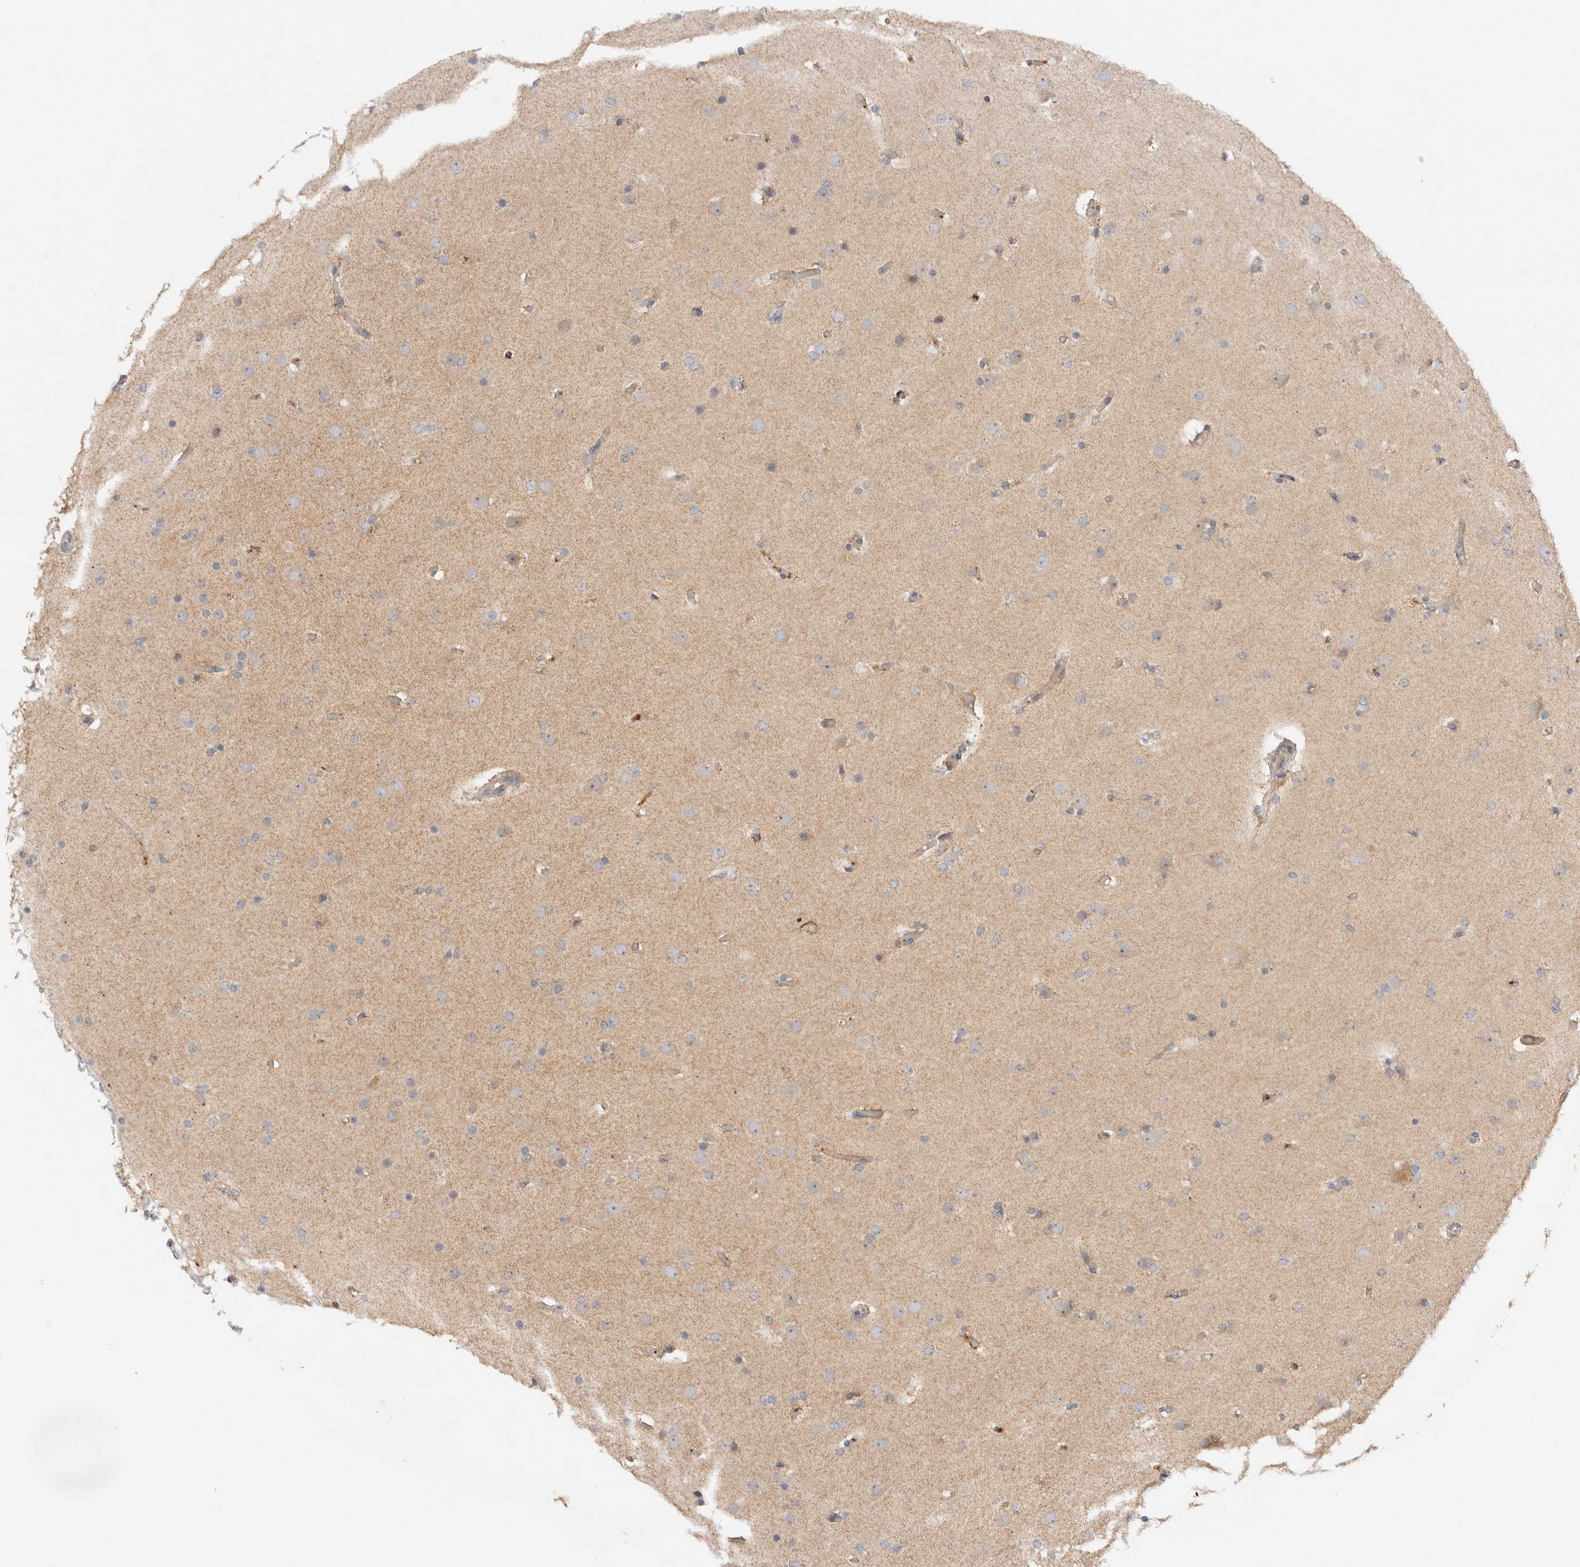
{"staining": {"intensity": "weak", "quantity": "<25%", "location": "cytoplasmic/membranous"}, "tissue": "glioma", "cell_type": "Tumor cells", "image_type": "cancer", "snomed": [{"axis": "morphology", "description": "Glioma, malignant, High grade"}, {"axis": "topography", "description": "Cerebral cortex"}], "caption": "The histopathology image shows no staining of tumor cells in glioma.", "gene": "SGK3", "patient": {"sex": "female", "age": 36}}